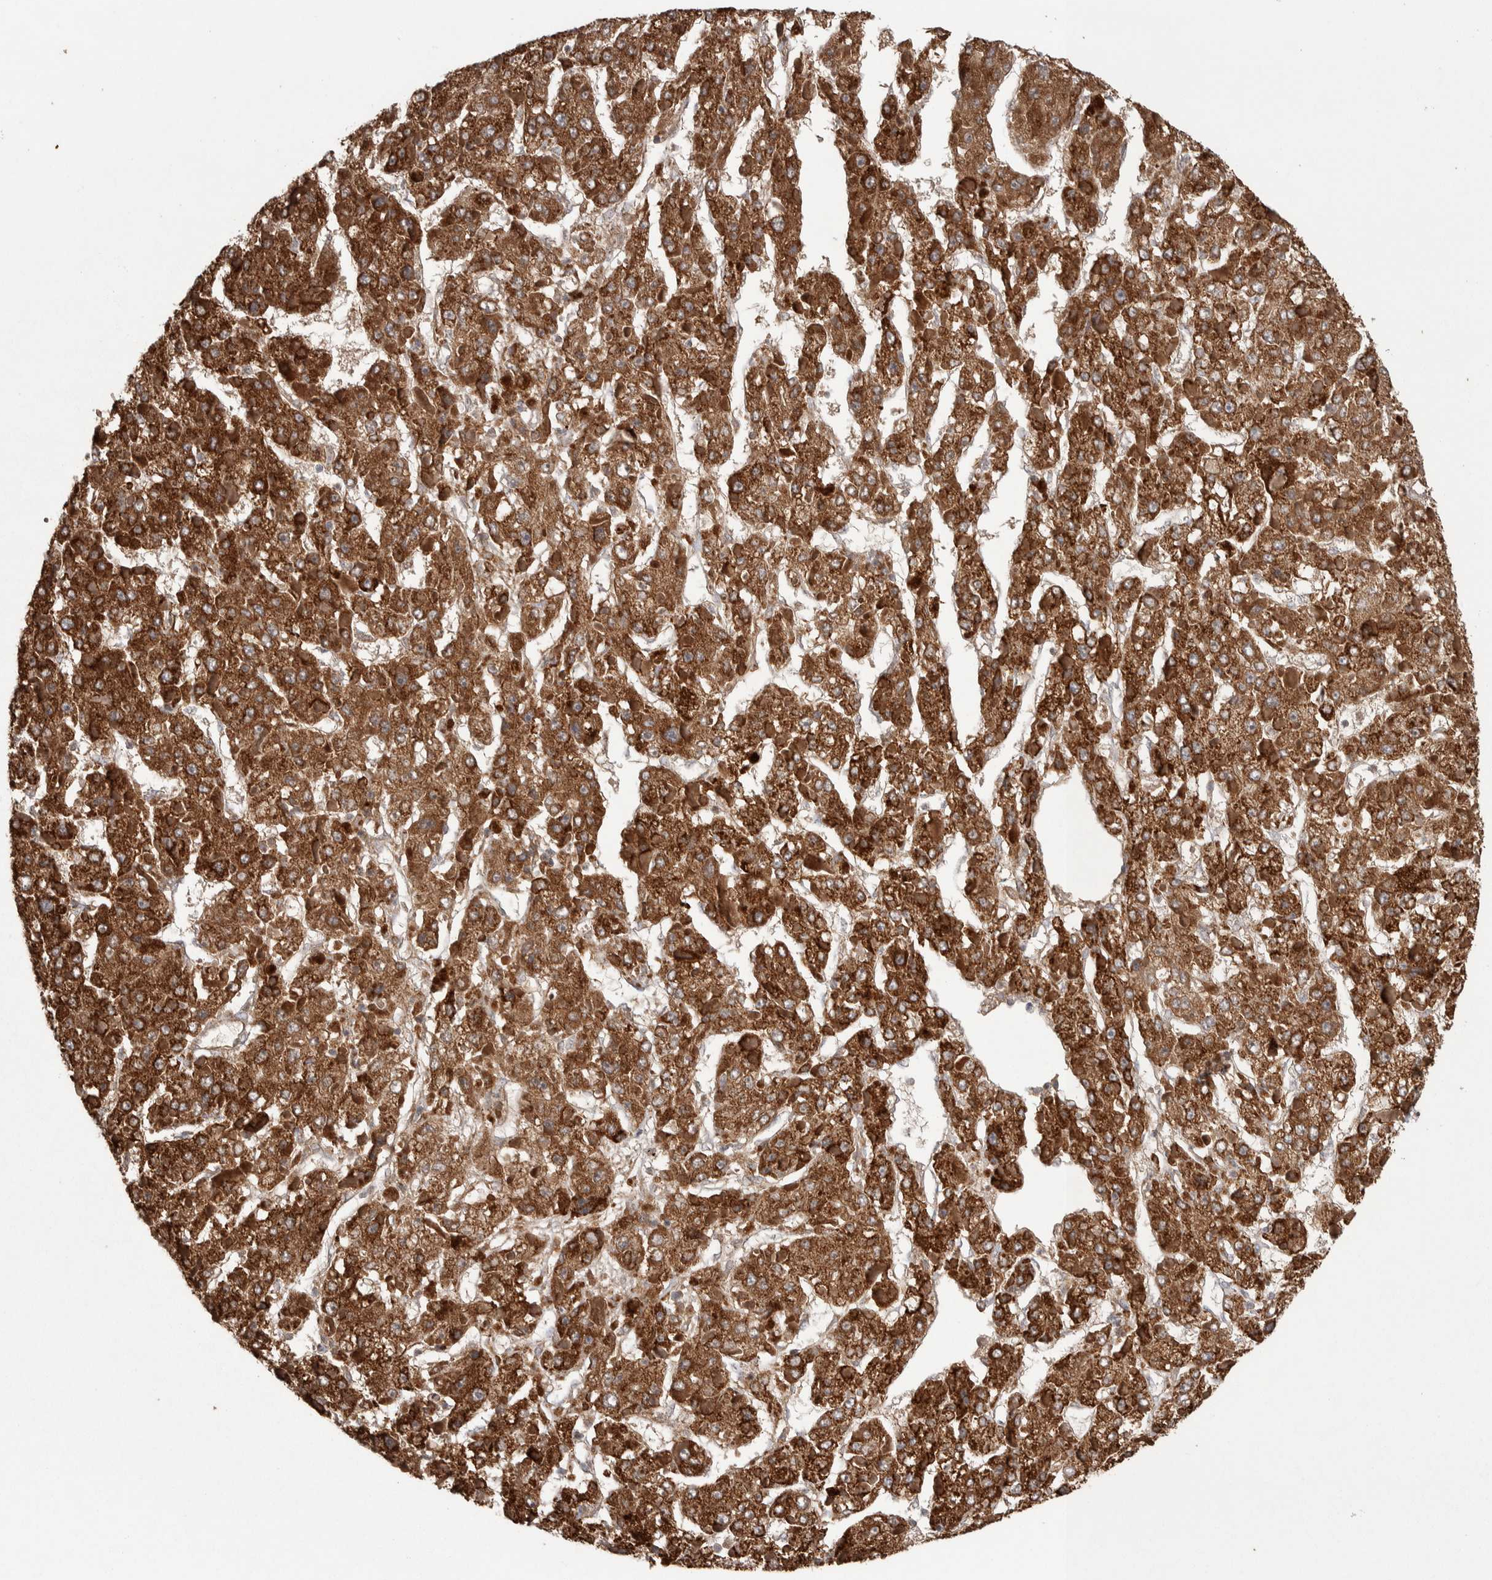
{"staining": {"intensity": "strong", "quantity": ">75%", "location": "cytoplasmic/membranous"}, "tissue": "liver cancer", "cell_type": "Tumor cells", "image_type": "cancer", "snomed": [{"axis": "morphology", "description": "Carcinoma, Hepatocellular, NOS"}, {"axis": "topography", "description": "Liver"}], "caption": "This histopathology image shows IHC staining of human liver cancer (hepatocellular carcinoma), with high strong cytoplasmic/membranous staining in about >75% of tumor cells.", "gene": "SCO1", "patient": {"sex": "female", "age": 73}}